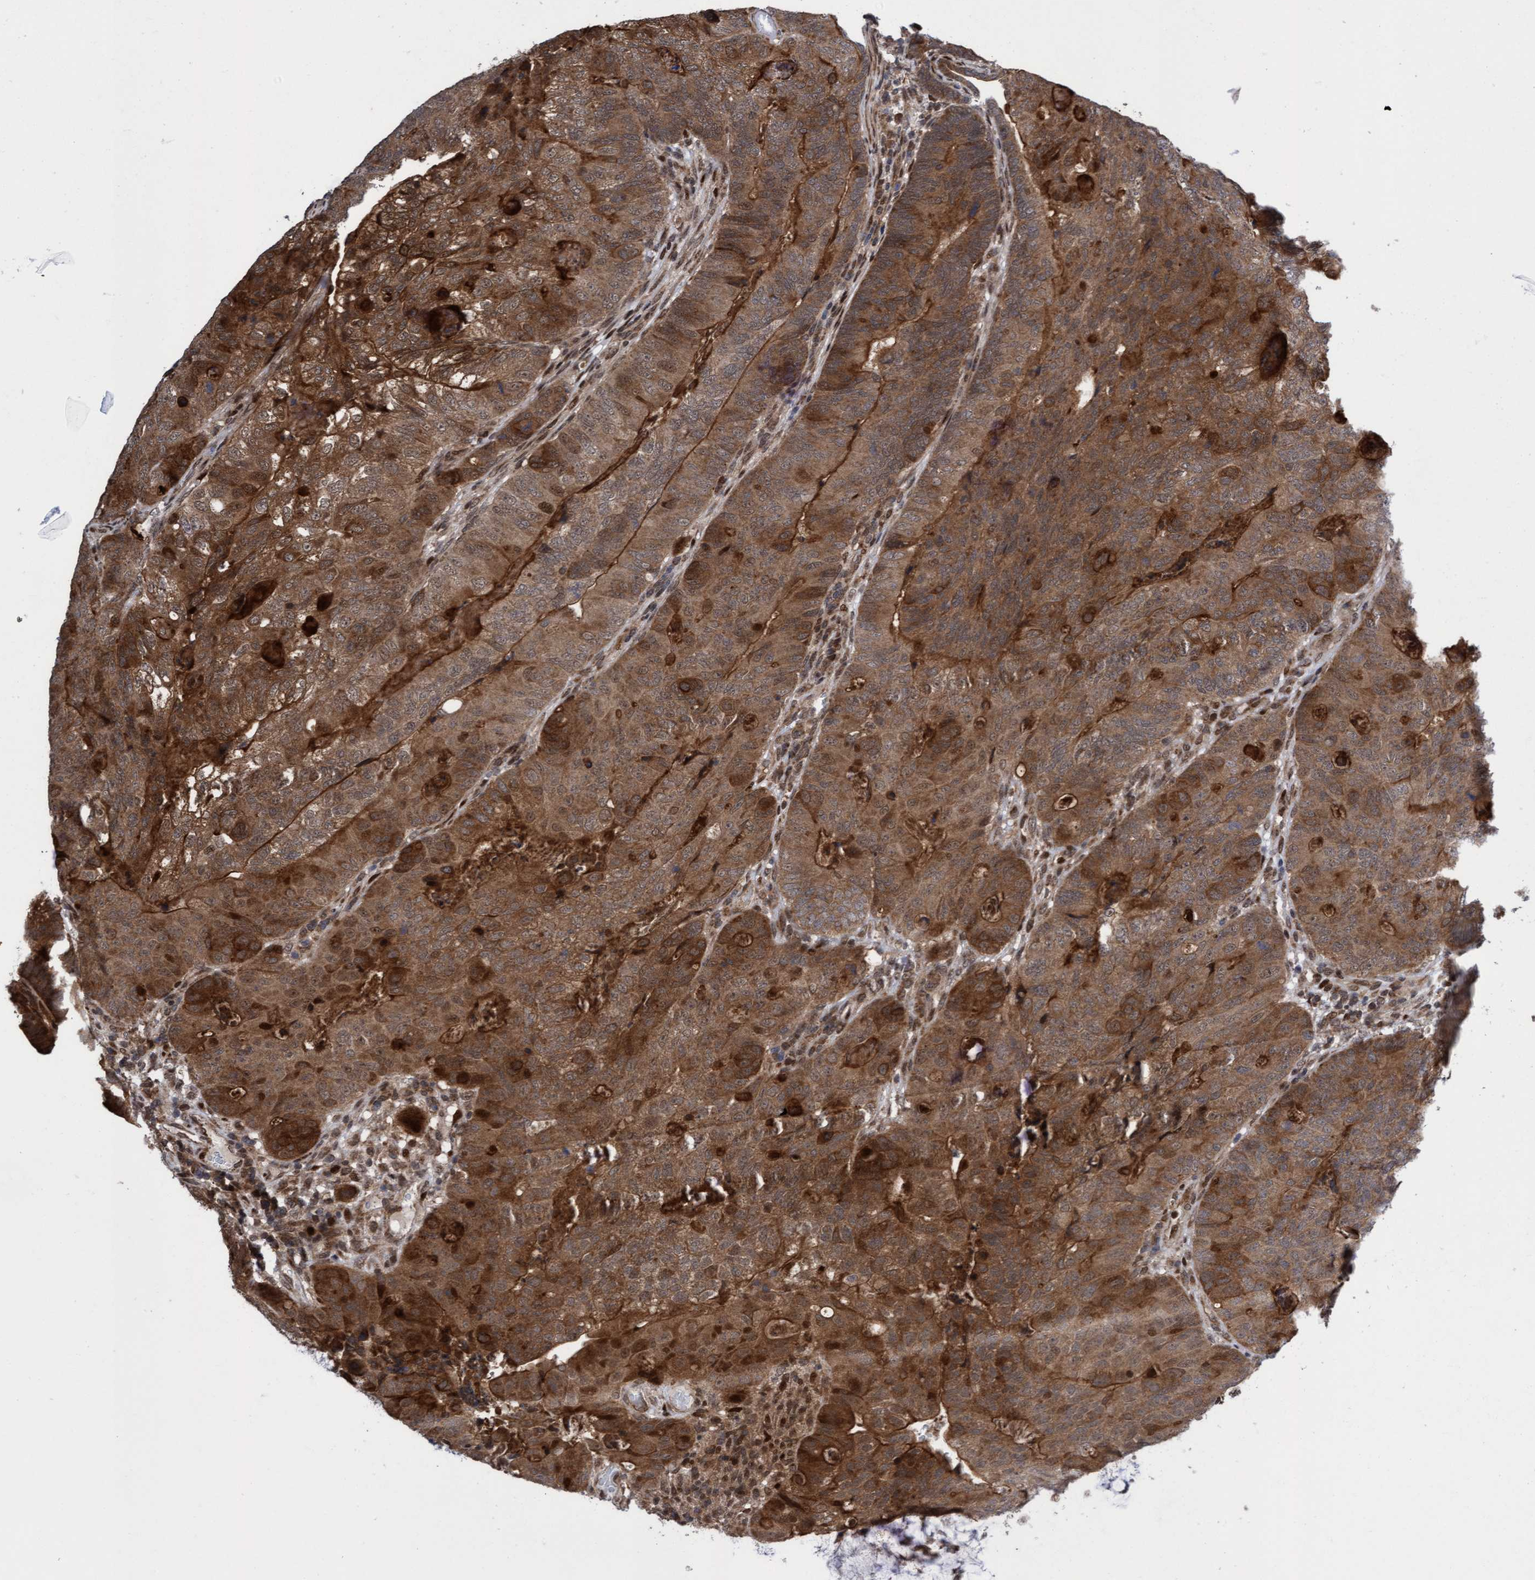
{"staining": {"intensity": "moderate", "quantity": ">75%", "location": "cytoplasmic/membranous"}, "tissue": "colorectal cancer", "cell_type": "Tumor cells", "image_type": "cancer", "snomed": [{"axis": "morphology", "description": "Adenocarcinoma, NOS"}, {"axis": "topography", "description": "Colon"}], "caption": "Moderate cytoplasmic/membranous positivity is identified in about >75% of tumor cells in colorectal cancer (adenocarcinoma). (Stains: DAB (3,3'-diaminobenzidine) in brown, nuclei in blue, Microscopy: brightfield microscopy at high magnification).", "gene": "ITFG1", "patient": {"sex": "female", "age": 67}}